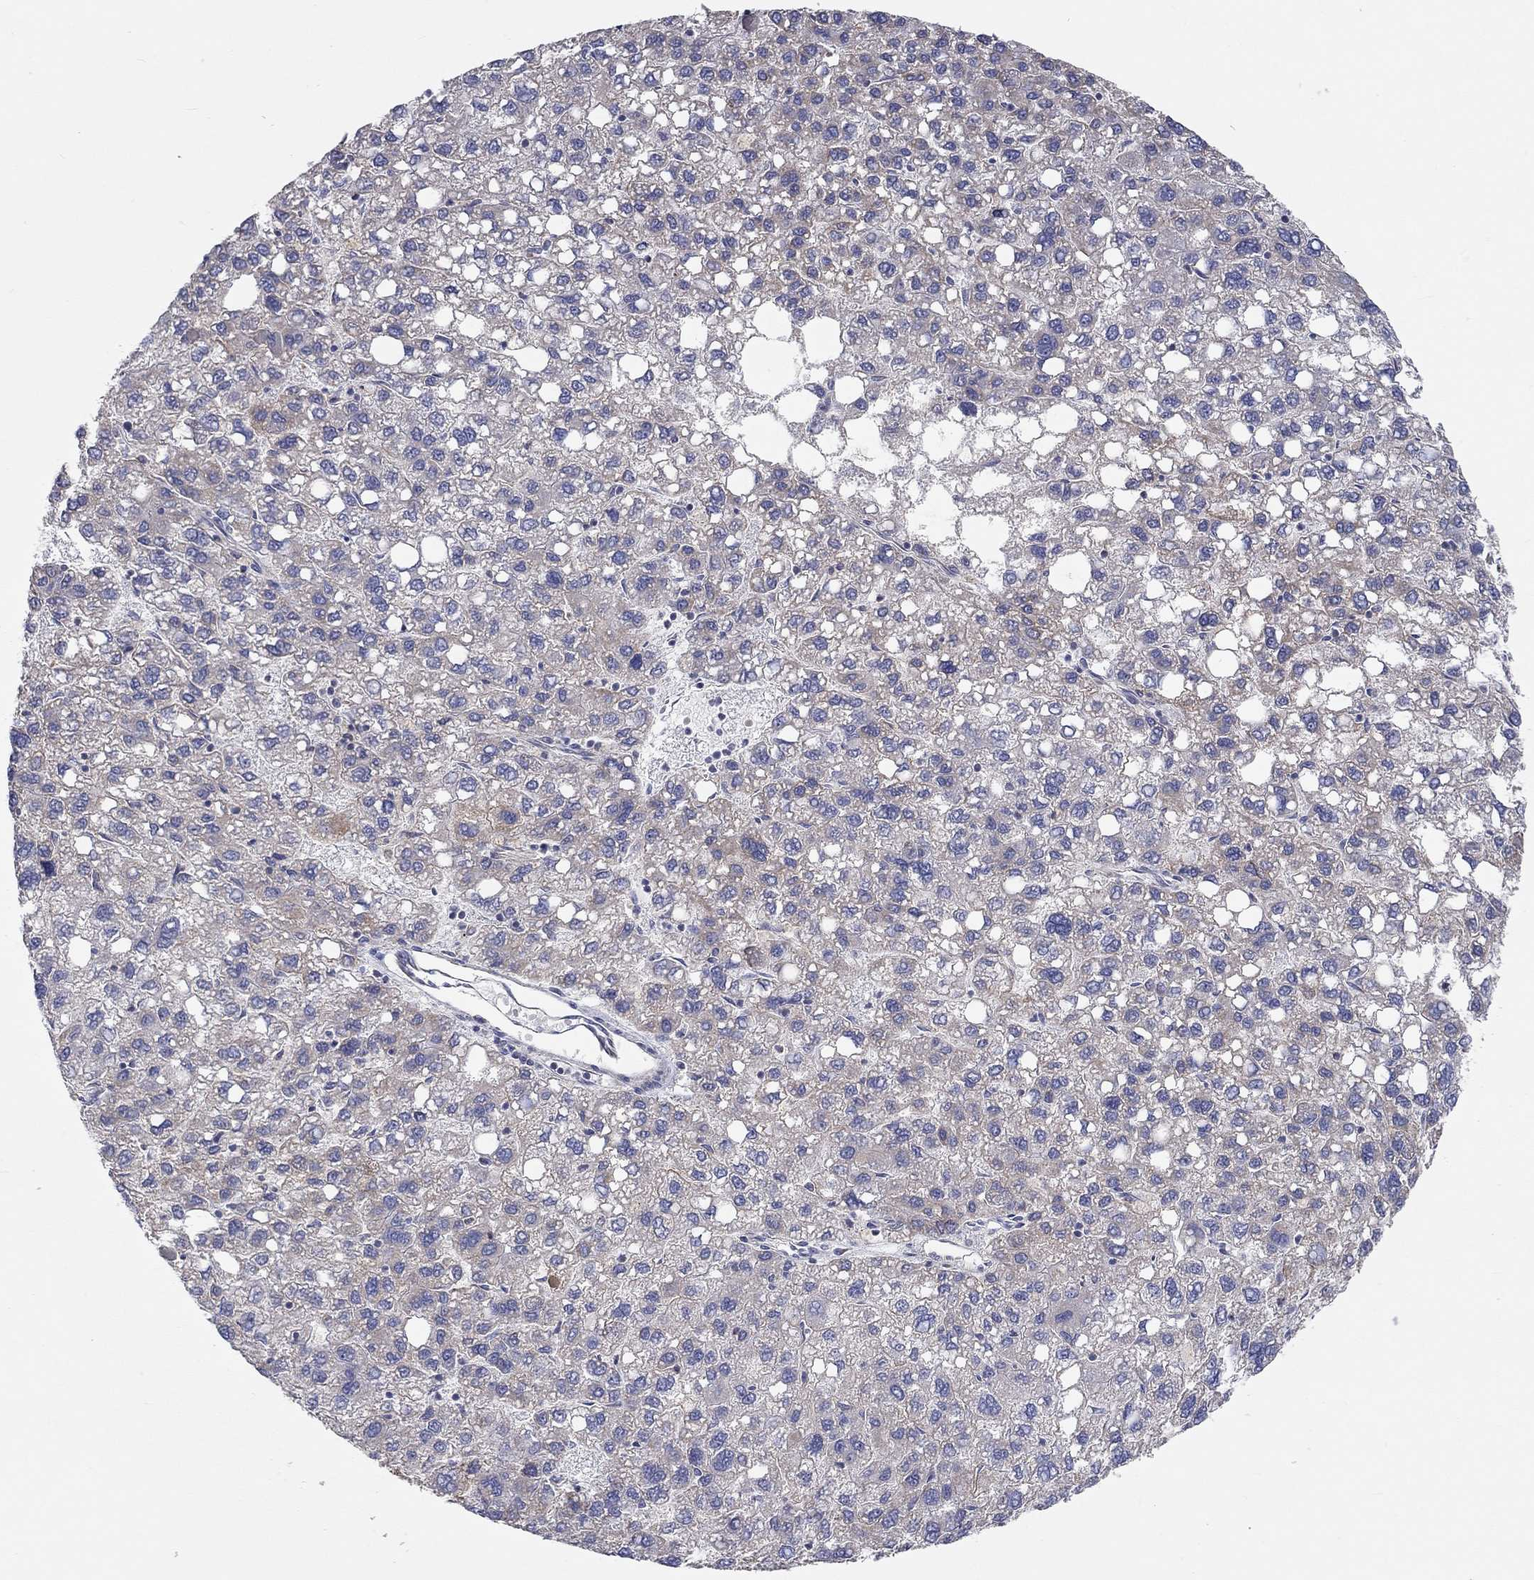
{"staining": {"intensity": "weak", "quantity": "<25%", "location": "cytoplasmic/membranous"}, "tissue": "liver cancer", "cell_type": "Tumor cells", "image_type": "cancer", "snomed": [{"axis": "morphology", "description": "Carcinoma, Hepatocellular, NOS"}, {"axis": "topography", "description": "Liver"}], "caption": "Hepatocellular carcinoma (liver) was stained to show a protein in brown. There is no significant staining in tumor cells.", "gene": "RCAN1", "patient": {"sex": "female", "age": 82}}